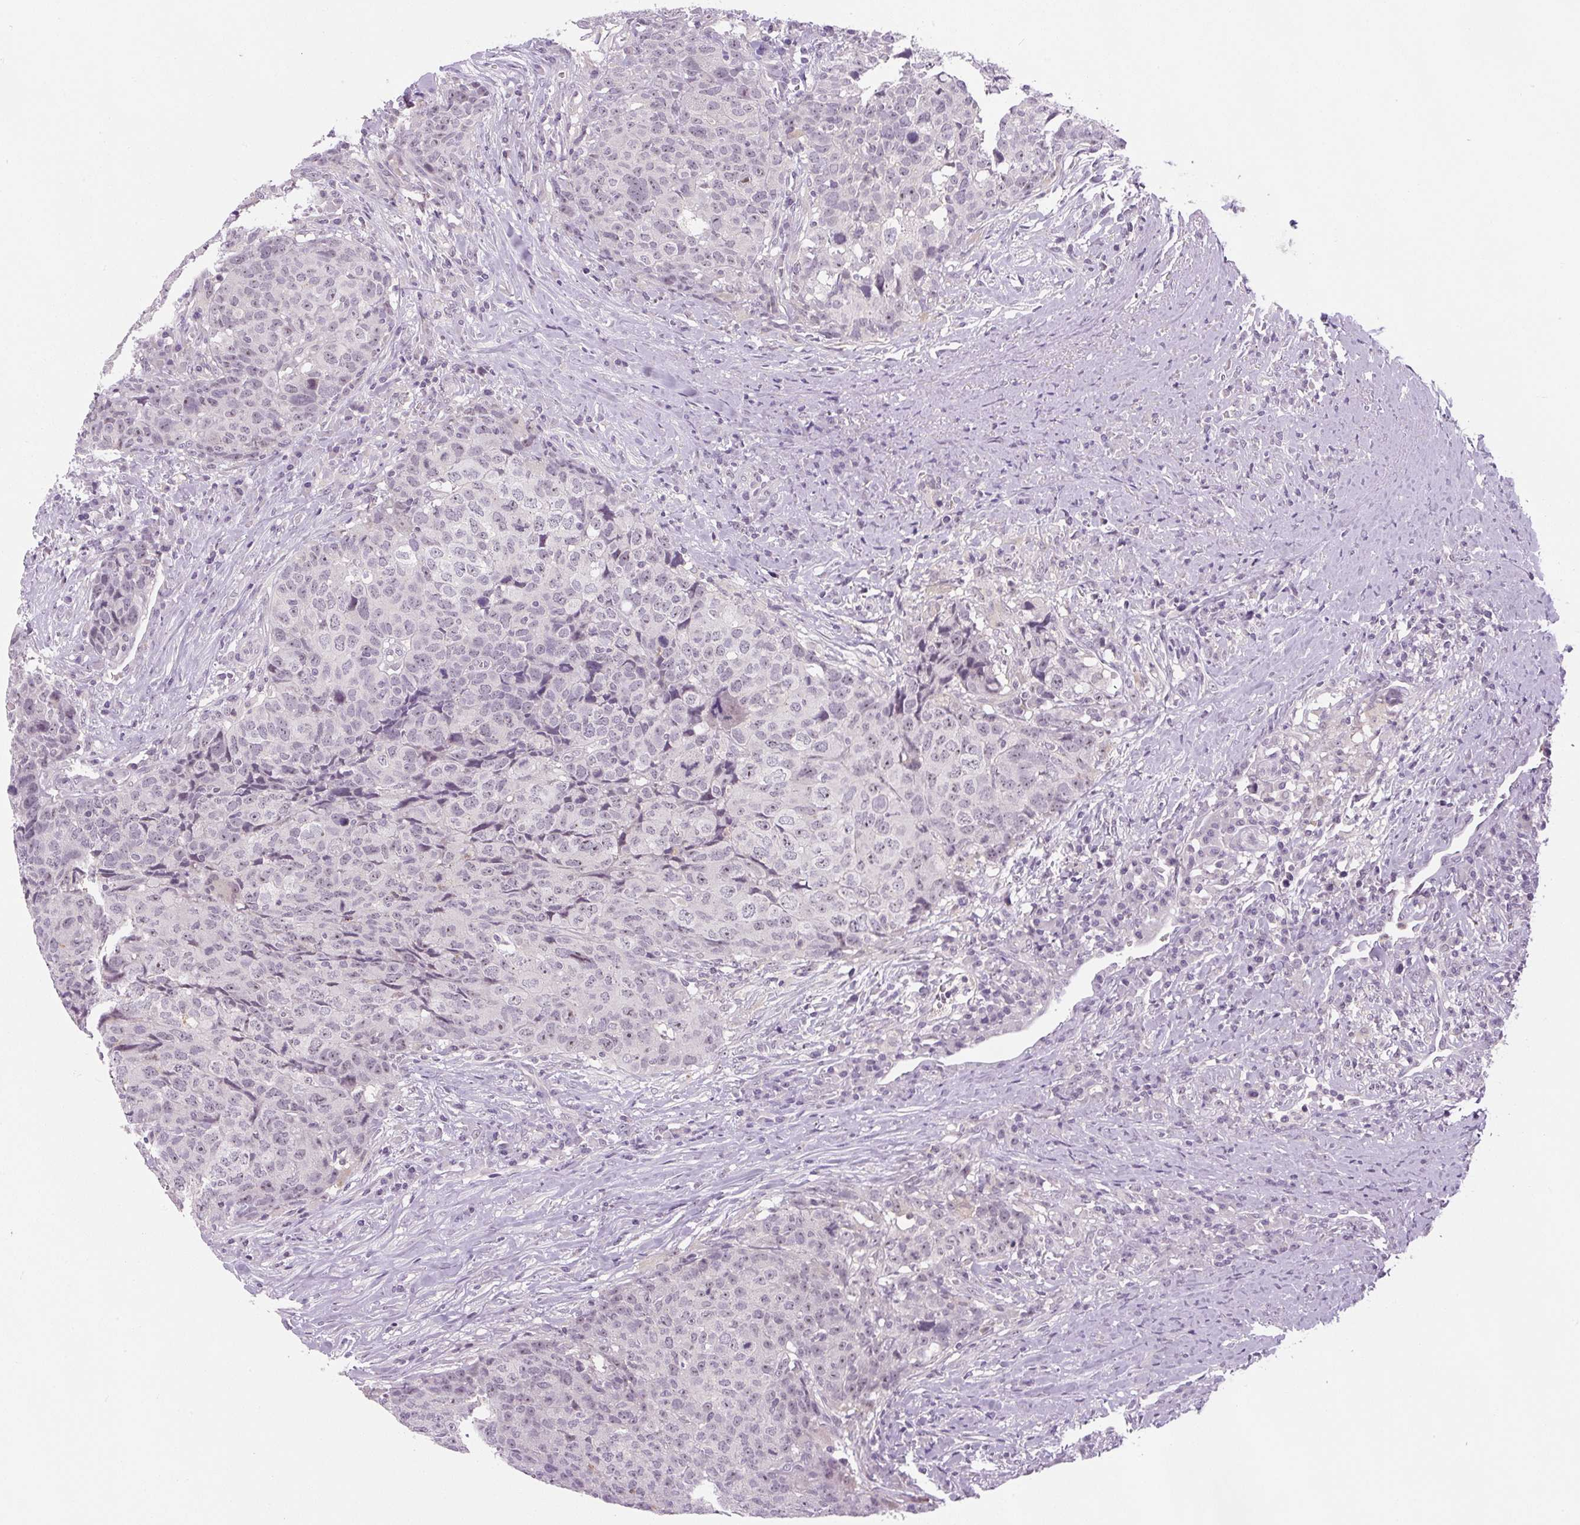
{"staining": {"intensity": "negative", "quantity": "none", "location": "none"}, "tissue": "head and neck cancer", "cell_type": "Tumor cells", "image_type": "cancer", "snomed": [{"axis": "morphology", "description": "Squamous cell carcinoma, NOS"}, {"axis": "topography", "description": "Head-Neck"}], "caption": "Head and neck squamous cell carcinoma stained for a protein using IHC shows no positivity tumor cells.", "gene": "SGF29", "patient": {"sex": "male", "age": 66}}